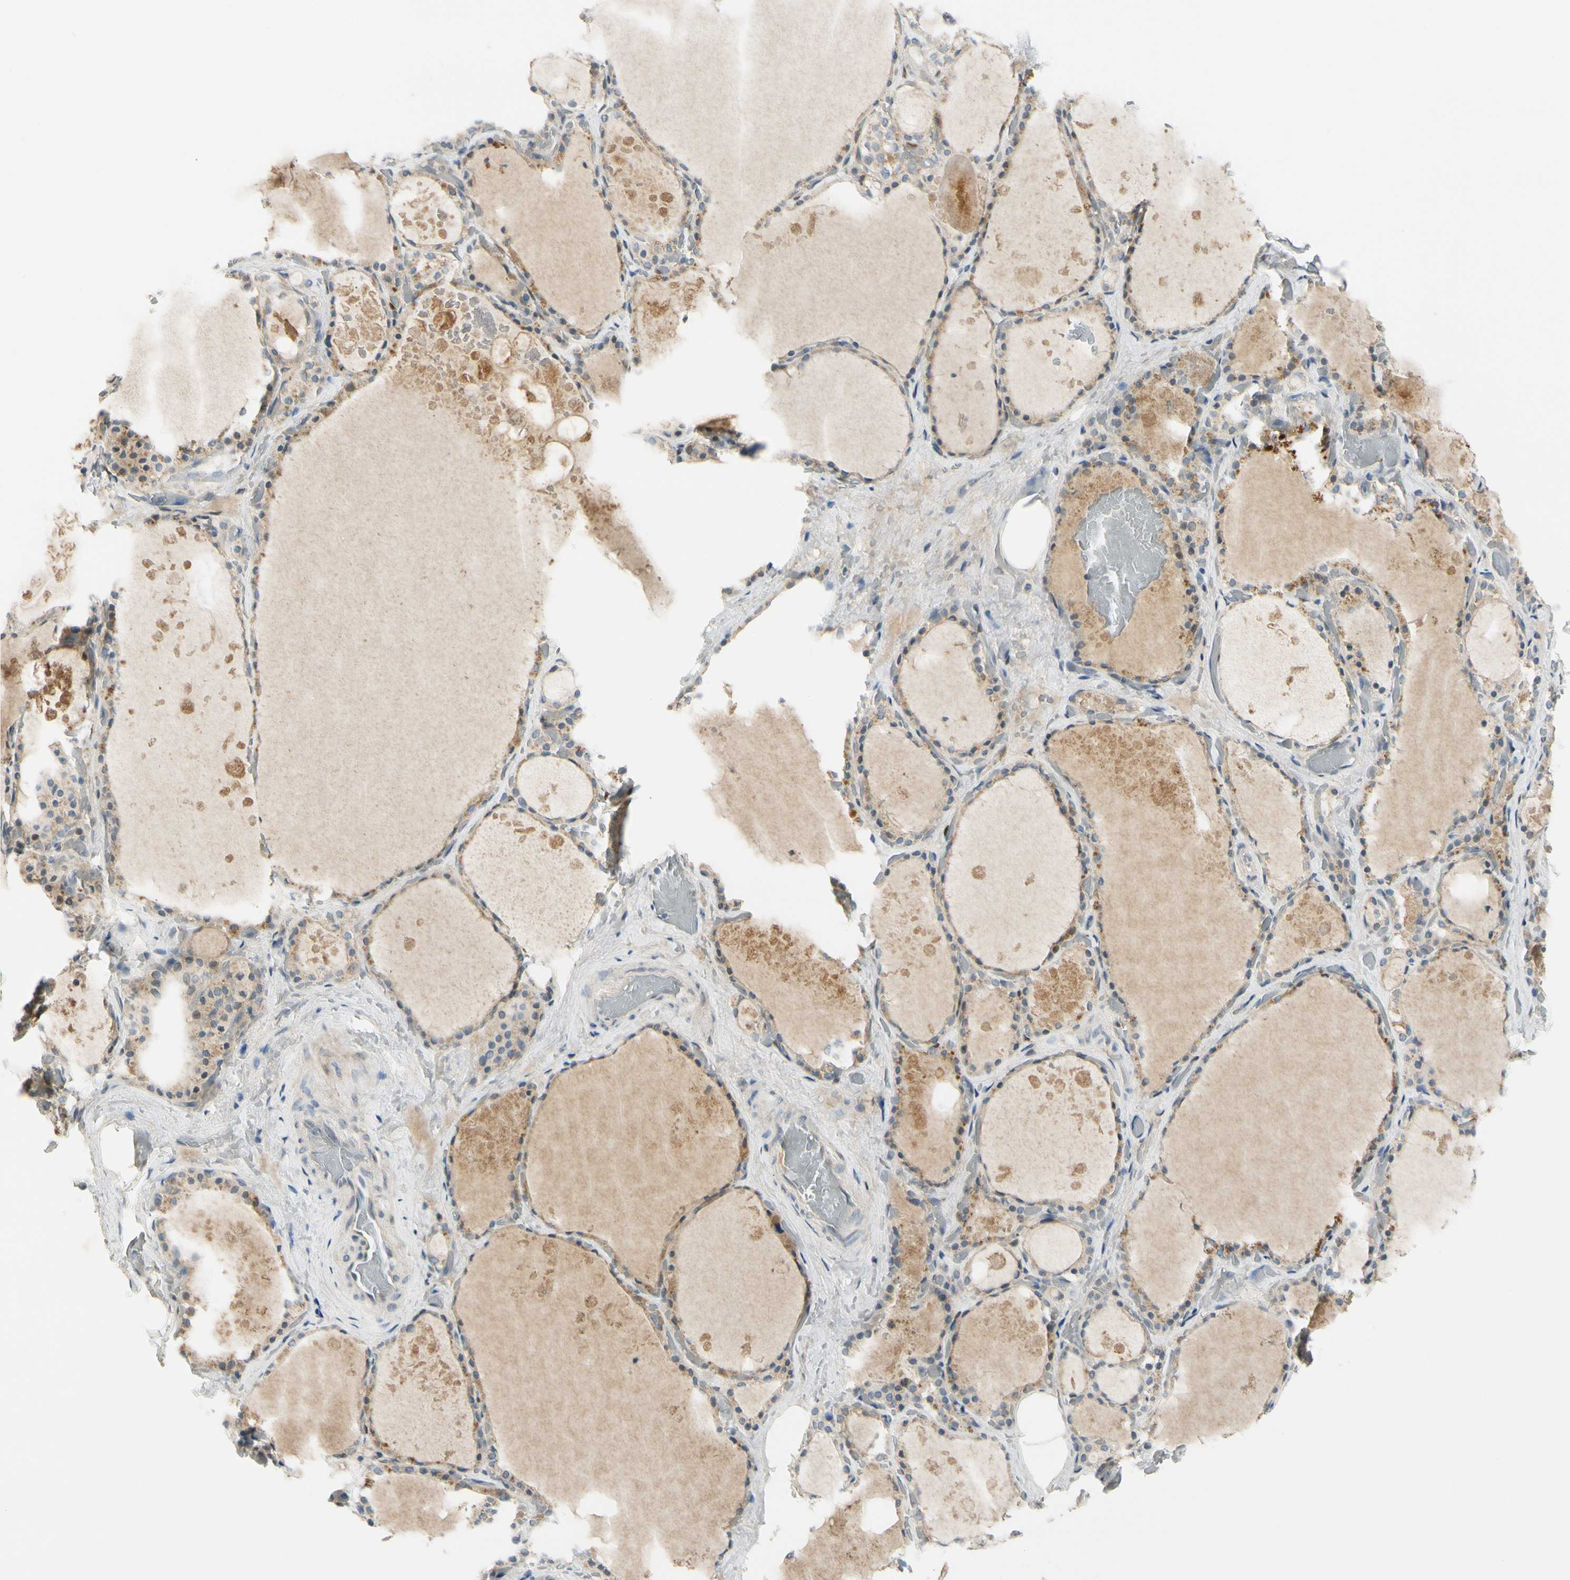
{"staining": {"intensity": "weak", "quantity": ">75%", "location": "cytoplasmic/membranous"}, "tissue": "thyroid gland", "cell_type": "Glandular cells", "image_type": "normal", "snomed": [{"axis": "morphology", "description": "Normal tissue, NOS"}, {"axis": "topography", "description": "Thyroid gland"}], "caption": "A brown stain shows weak cytoplasmic/membranous expression of a protein in glandular cells of normal human thyroid gland.", "gene": "FHL2", "patient": {"sex": "male", "age": 61}}